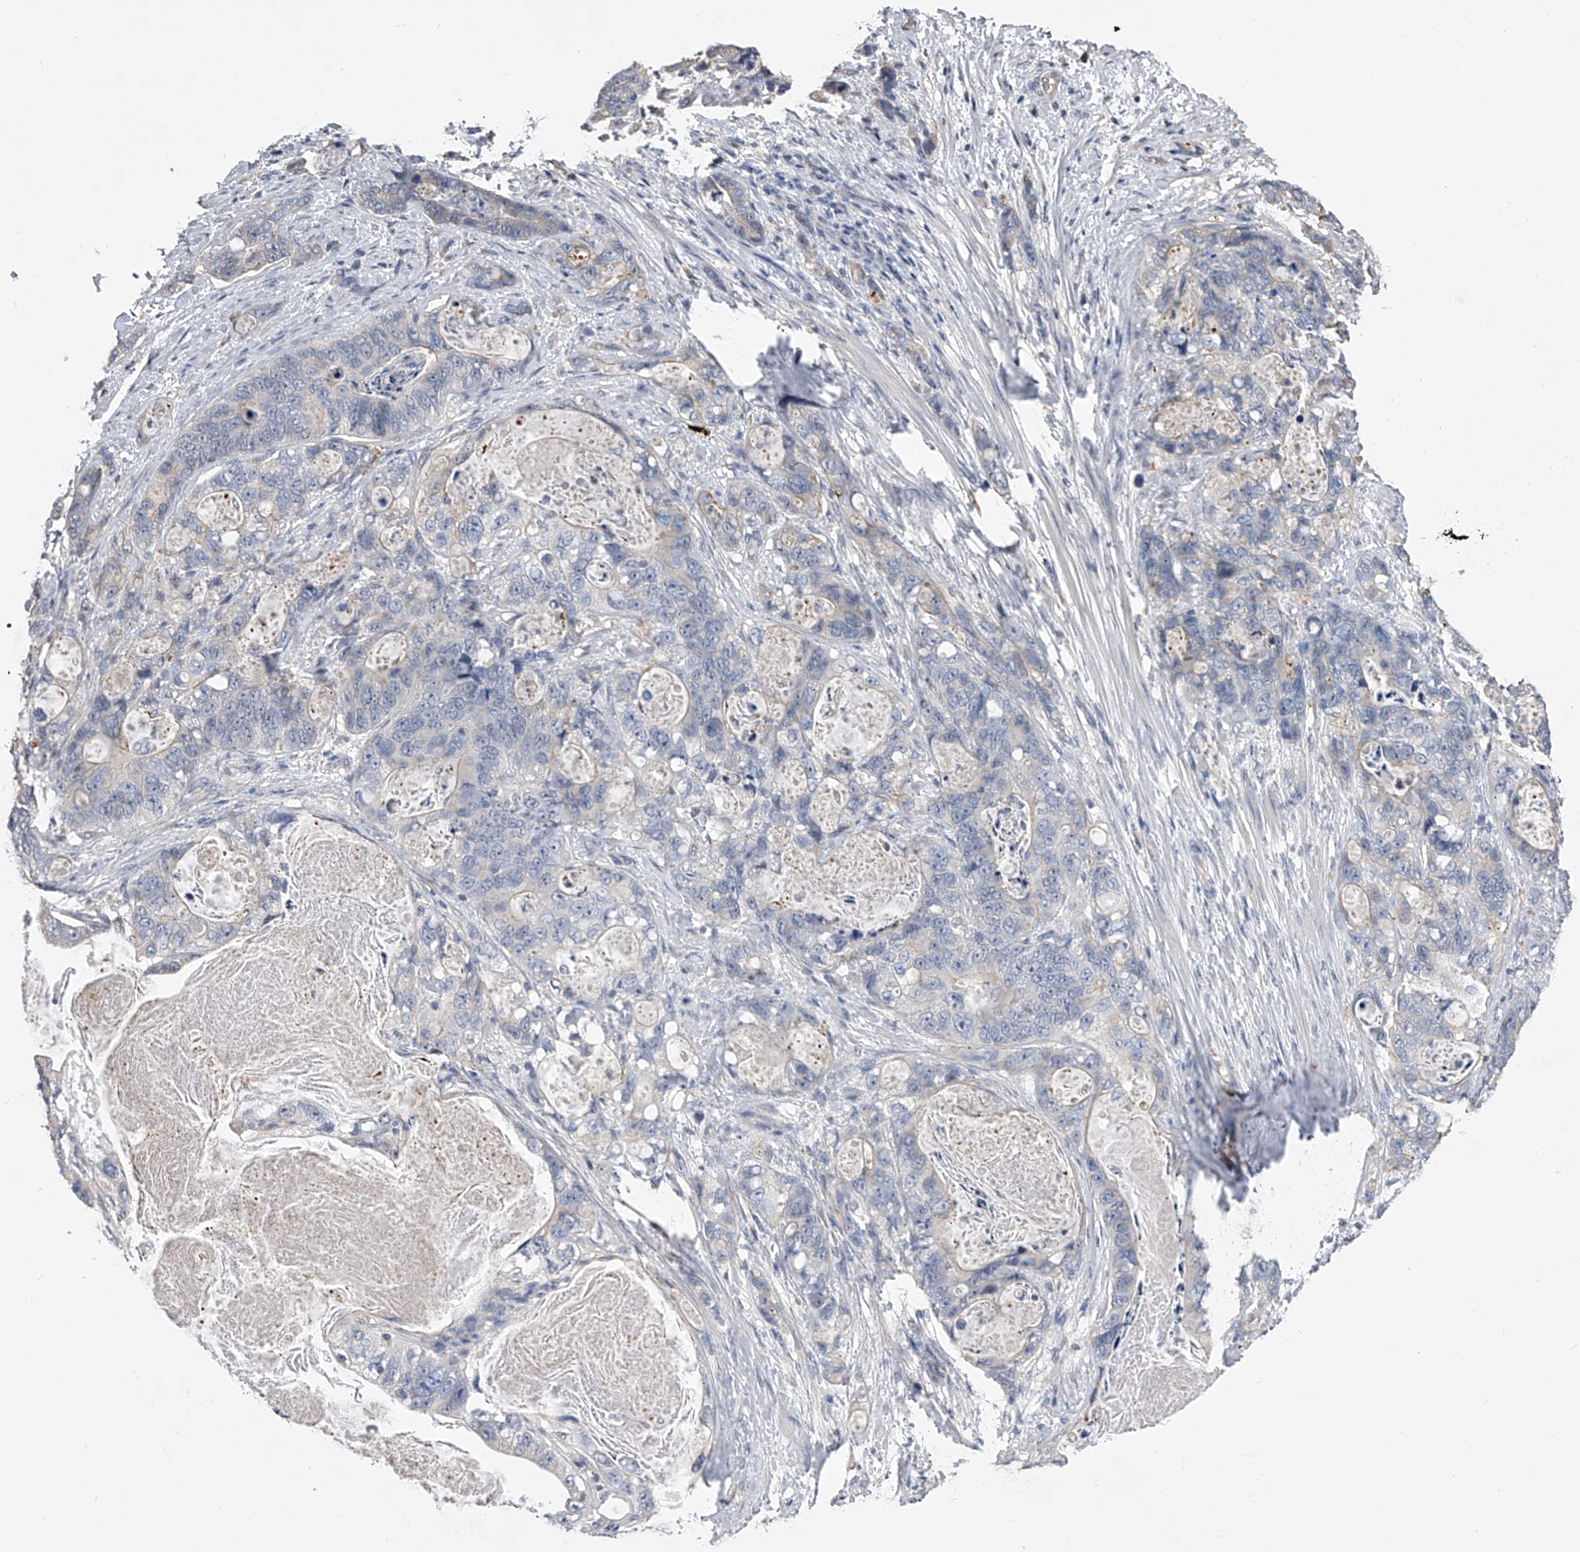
{"staining": {"intensity": "negative", "quantity": "none", "location": "none"}, "tissue": "stomach cancer", "cell_type": "Tumor cells", "image_type": "cancer", "snomed": [{"axis": "morphology", "description": "Normal tissue, NOS"}, {"axis": "morphology", "description": "Adenocarcinoma, NOS"}, {"axis": "topography", "description": "Stomach"}], "caption": "Micrograph shows no significant protein staining in tumor cells of adenocarcinoma (stomach). (Immunohistochemistry, brightfield microscopy, high magnification).", "gene": "MDN1", "patient": {"sex": "female", "age": 89}}